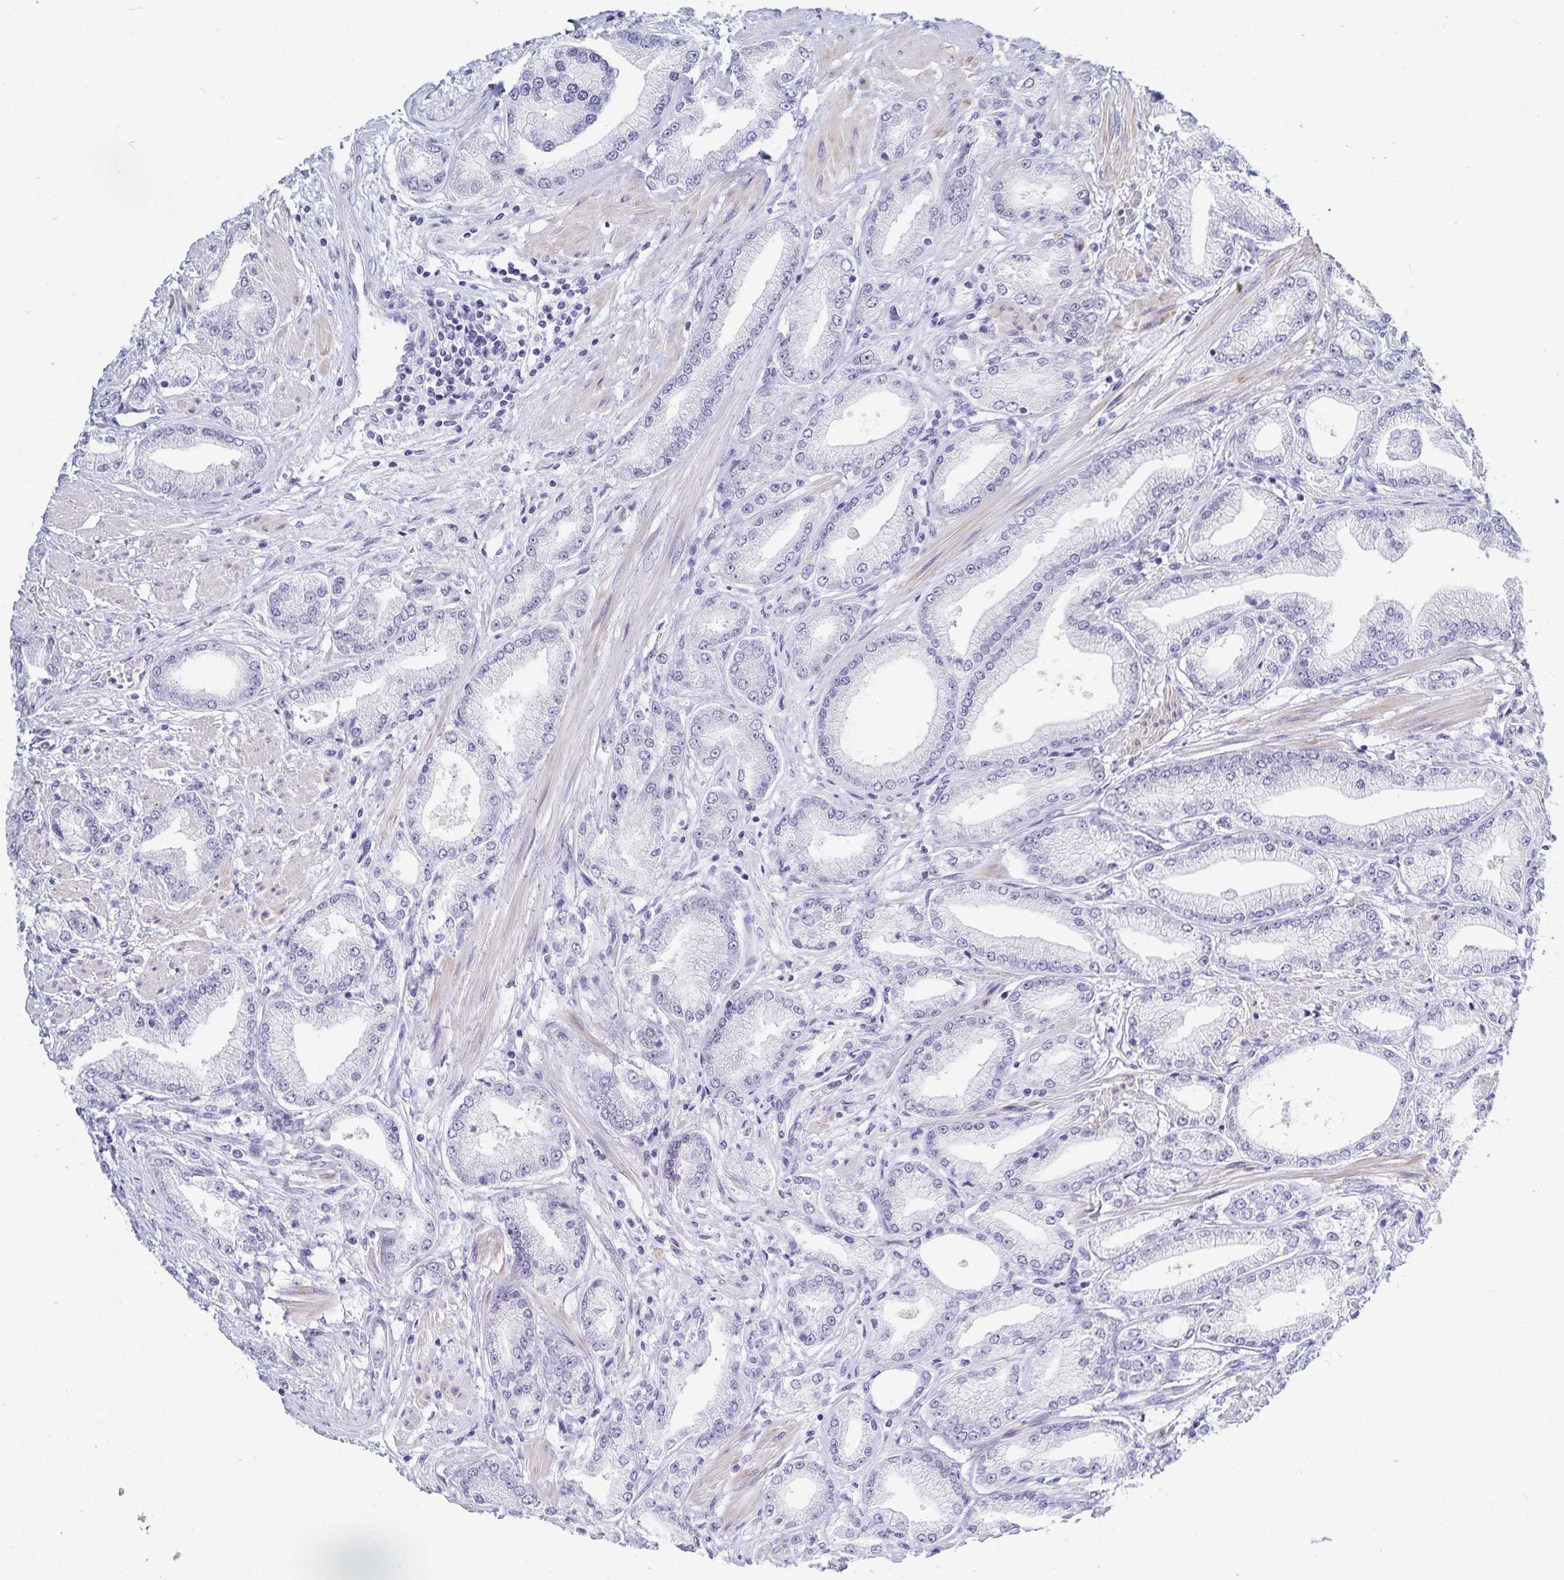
{"staining": {"intensity": "negative", "quantity": "none", "location": "none"}, "tissue": "prostate cancer", "cell_type": "Tumor cells", "image_type": "cancer", "snomed": [{"axis": "morphology", "description": "Adenocarcinoma, High grade"}, {"axis": "topography", "description": "Prostate"}], "caption": "The photomicrograph shows no significant positivity in tumor cells of high-grade adenocarcinoma (prostate). (Immunohistochemistry, brightfield microscopy, high magnification).", "gene": "HMGB3", "patient": {"sex": "male", "age": 67}}